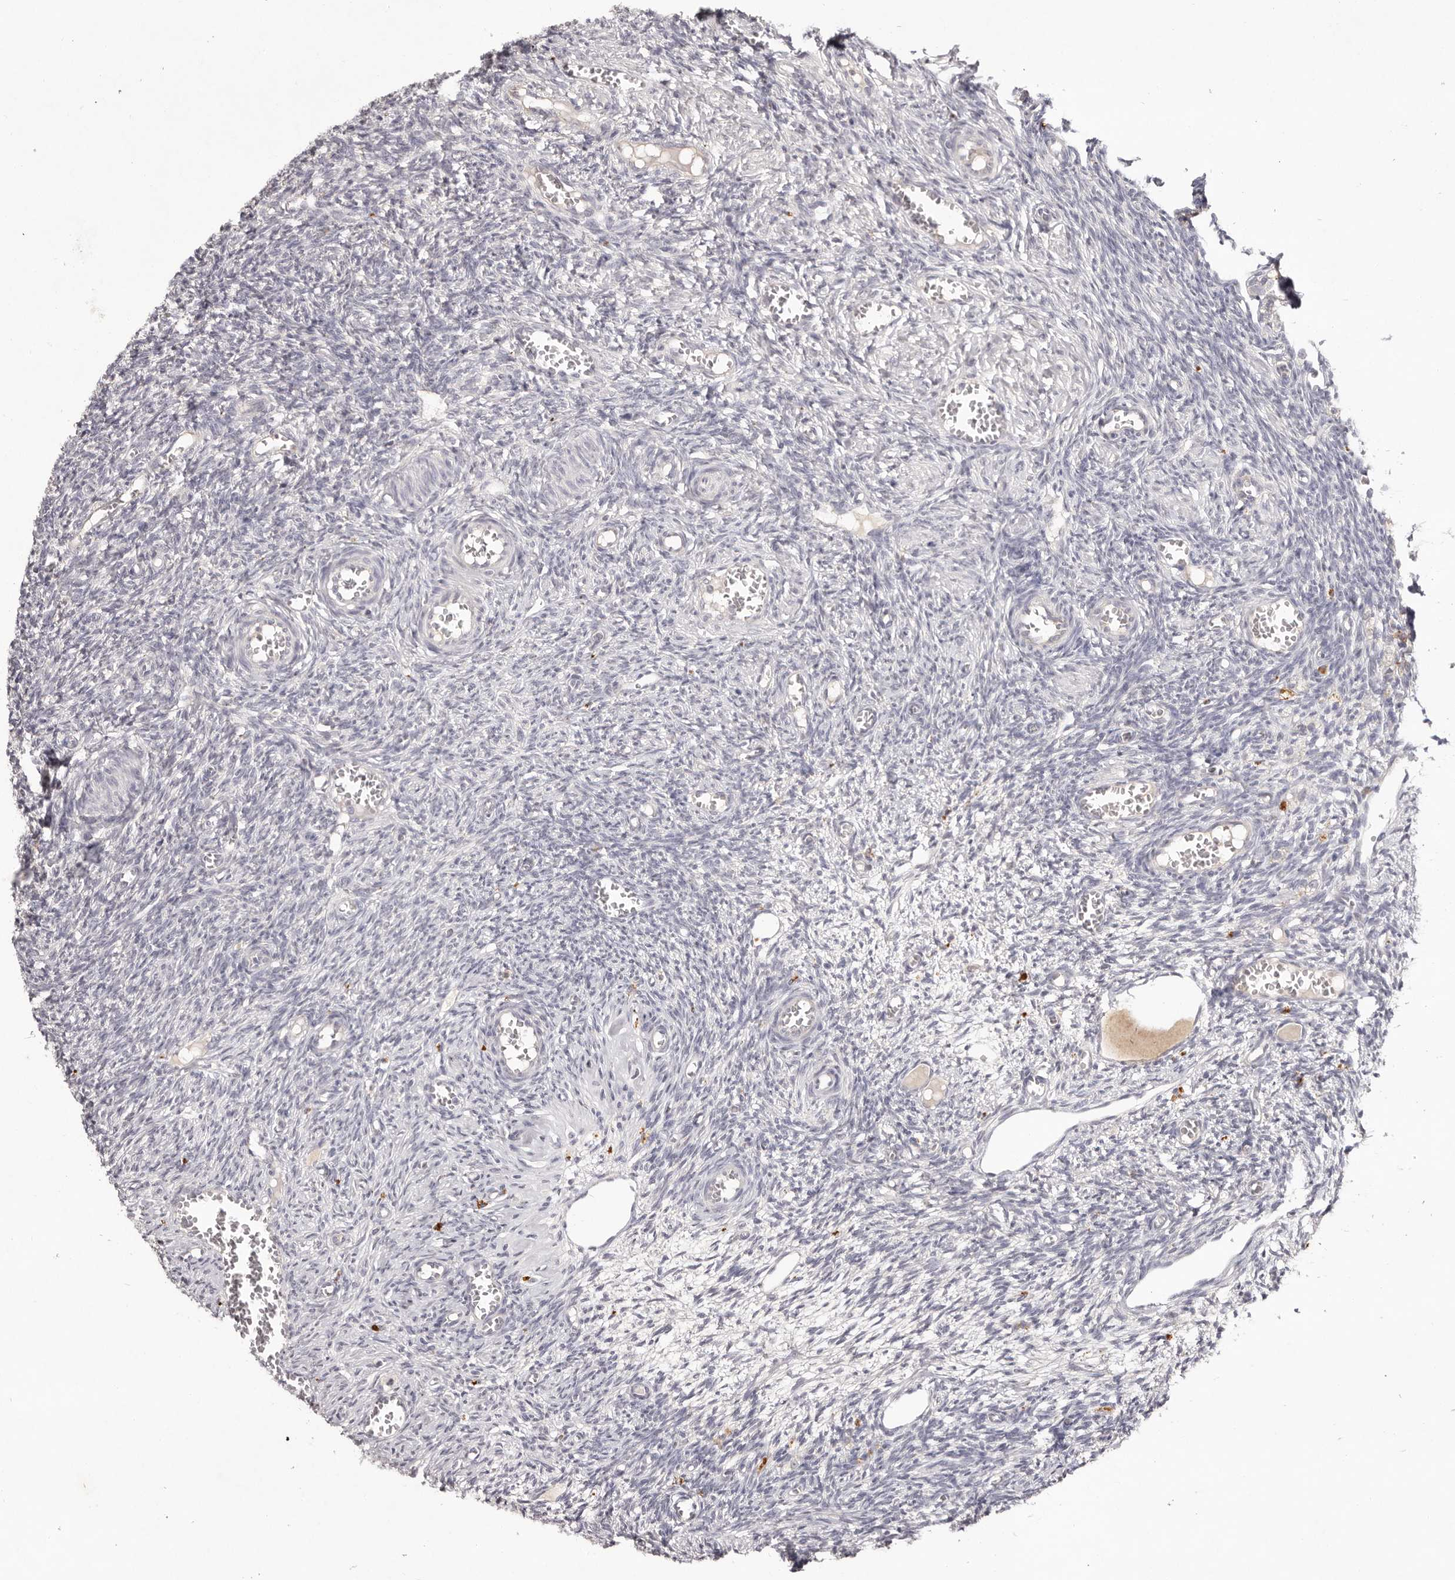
{"staining": {"intensity": "negative", "quantity": "none", "location": "none"}, "tissue": "ovary", "cell_type": "Ovarian stroma cells", "image_type": "normal", "snomed": [{"axis": "morphology", "description": "Normal tissue, NOS"}, {"axis": "topography", "description": "Ovary"}], "caption": "Histopathology image shows no significant protein positivity in ovarian stroma cells of benign ovary. (DAB immunohistochemistry (IHC) visualized using brightfield microscopy, high magnification).", "gene": "SCUBE2", "patient": {"sex": "female", "age": 27}}